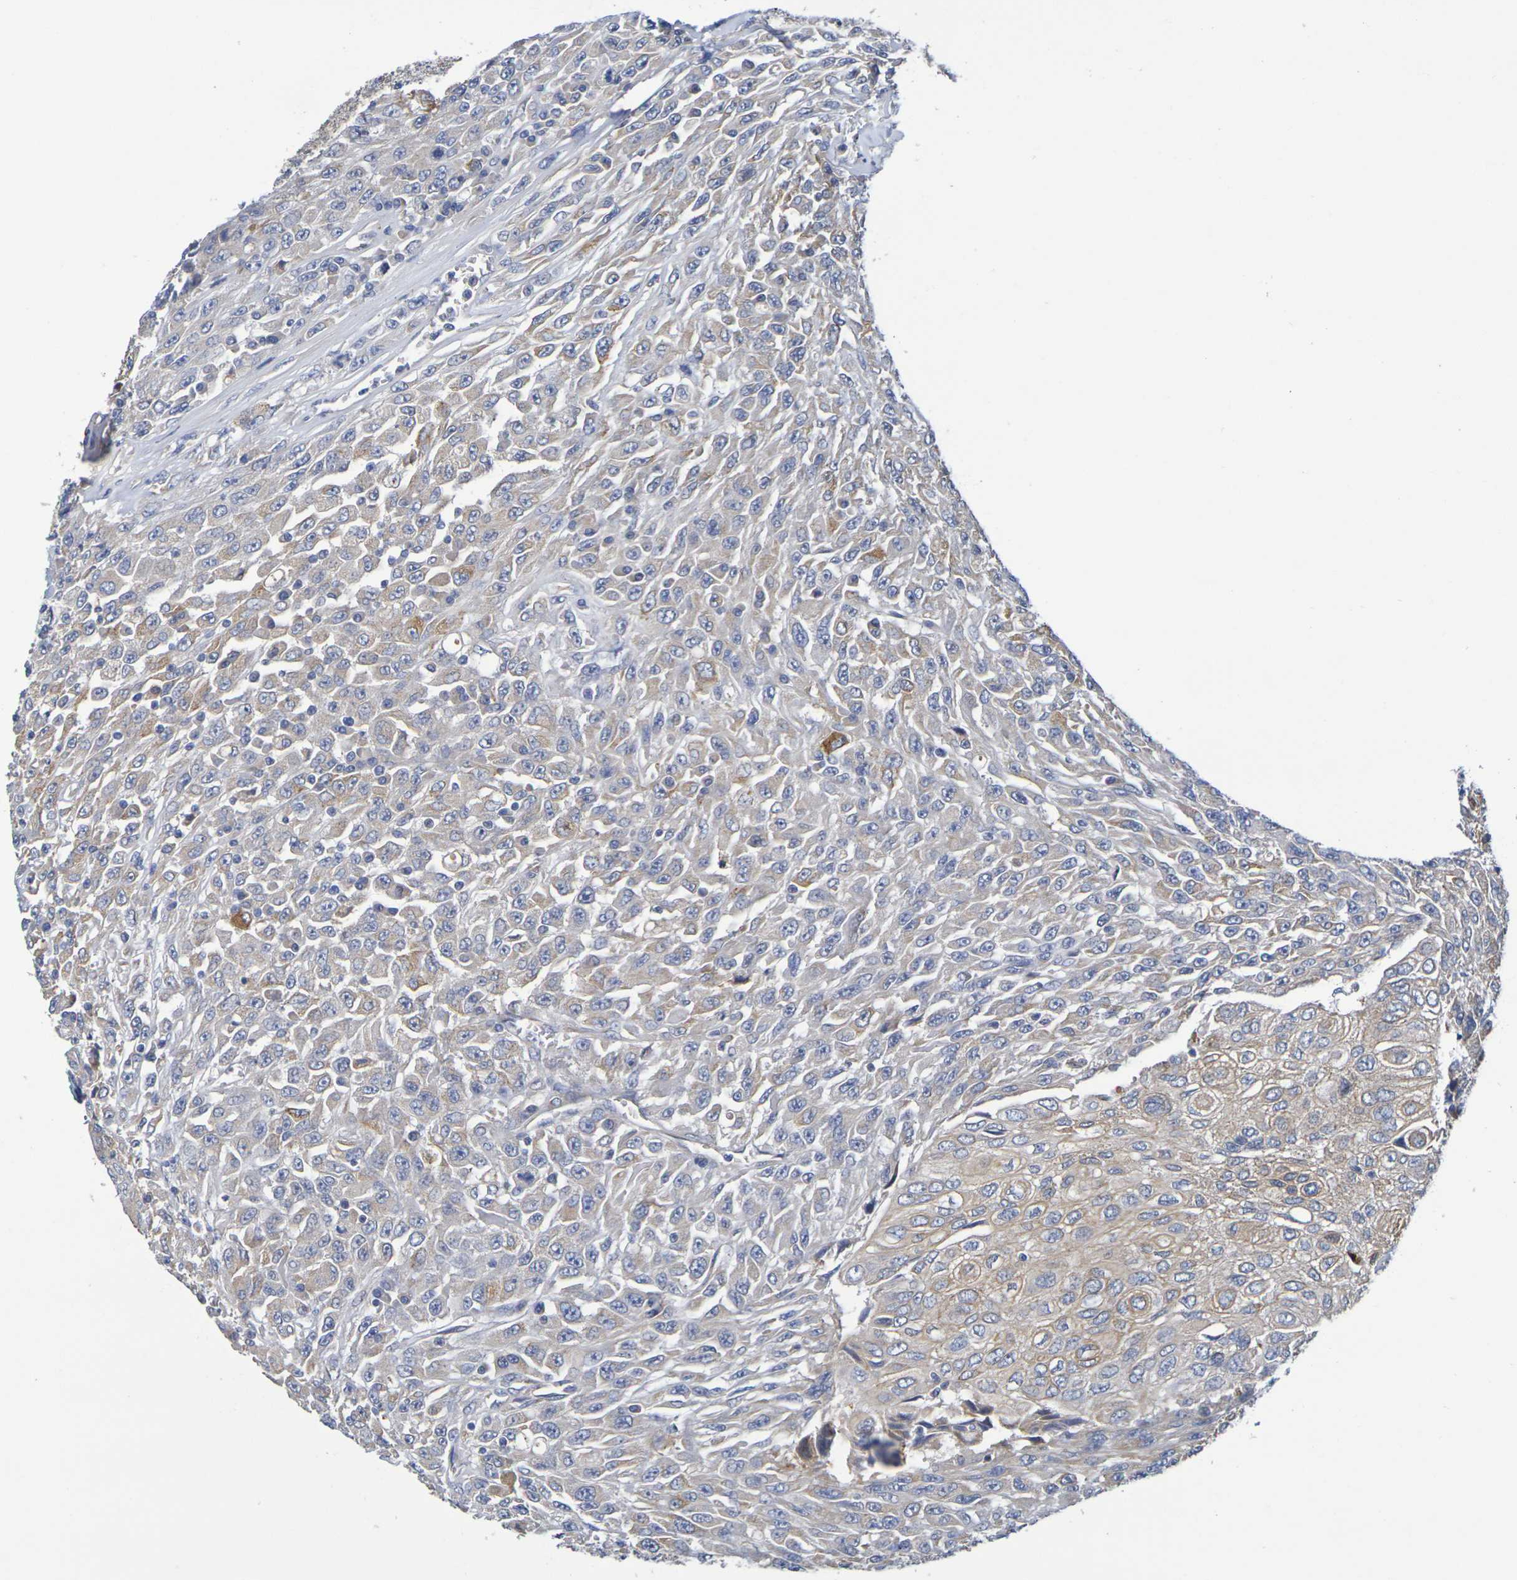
{"staining": {"intensity": "moderate", "quantity": "25%-75%", "location": "cytoplasmic/membranous"}, "tissue": "urothelial cancer", "cell_type": "Tumor cells", "image_type": "cancer", "snomed": [{"axis": "morphology", "description": "Urothelial carcinoma, High grade"}, {"axis": "topography", "description": "Urinary bladder"}], "caption": "IHC histopathology image of human urothelial cancer stained for a protein (brown), which shows medium levels of moderate cytoplasmic/membranous positivity in about 25%-75% of tumor cells.", "gene": "SDC4", "patient": {"sex": "male", "age": 66}}